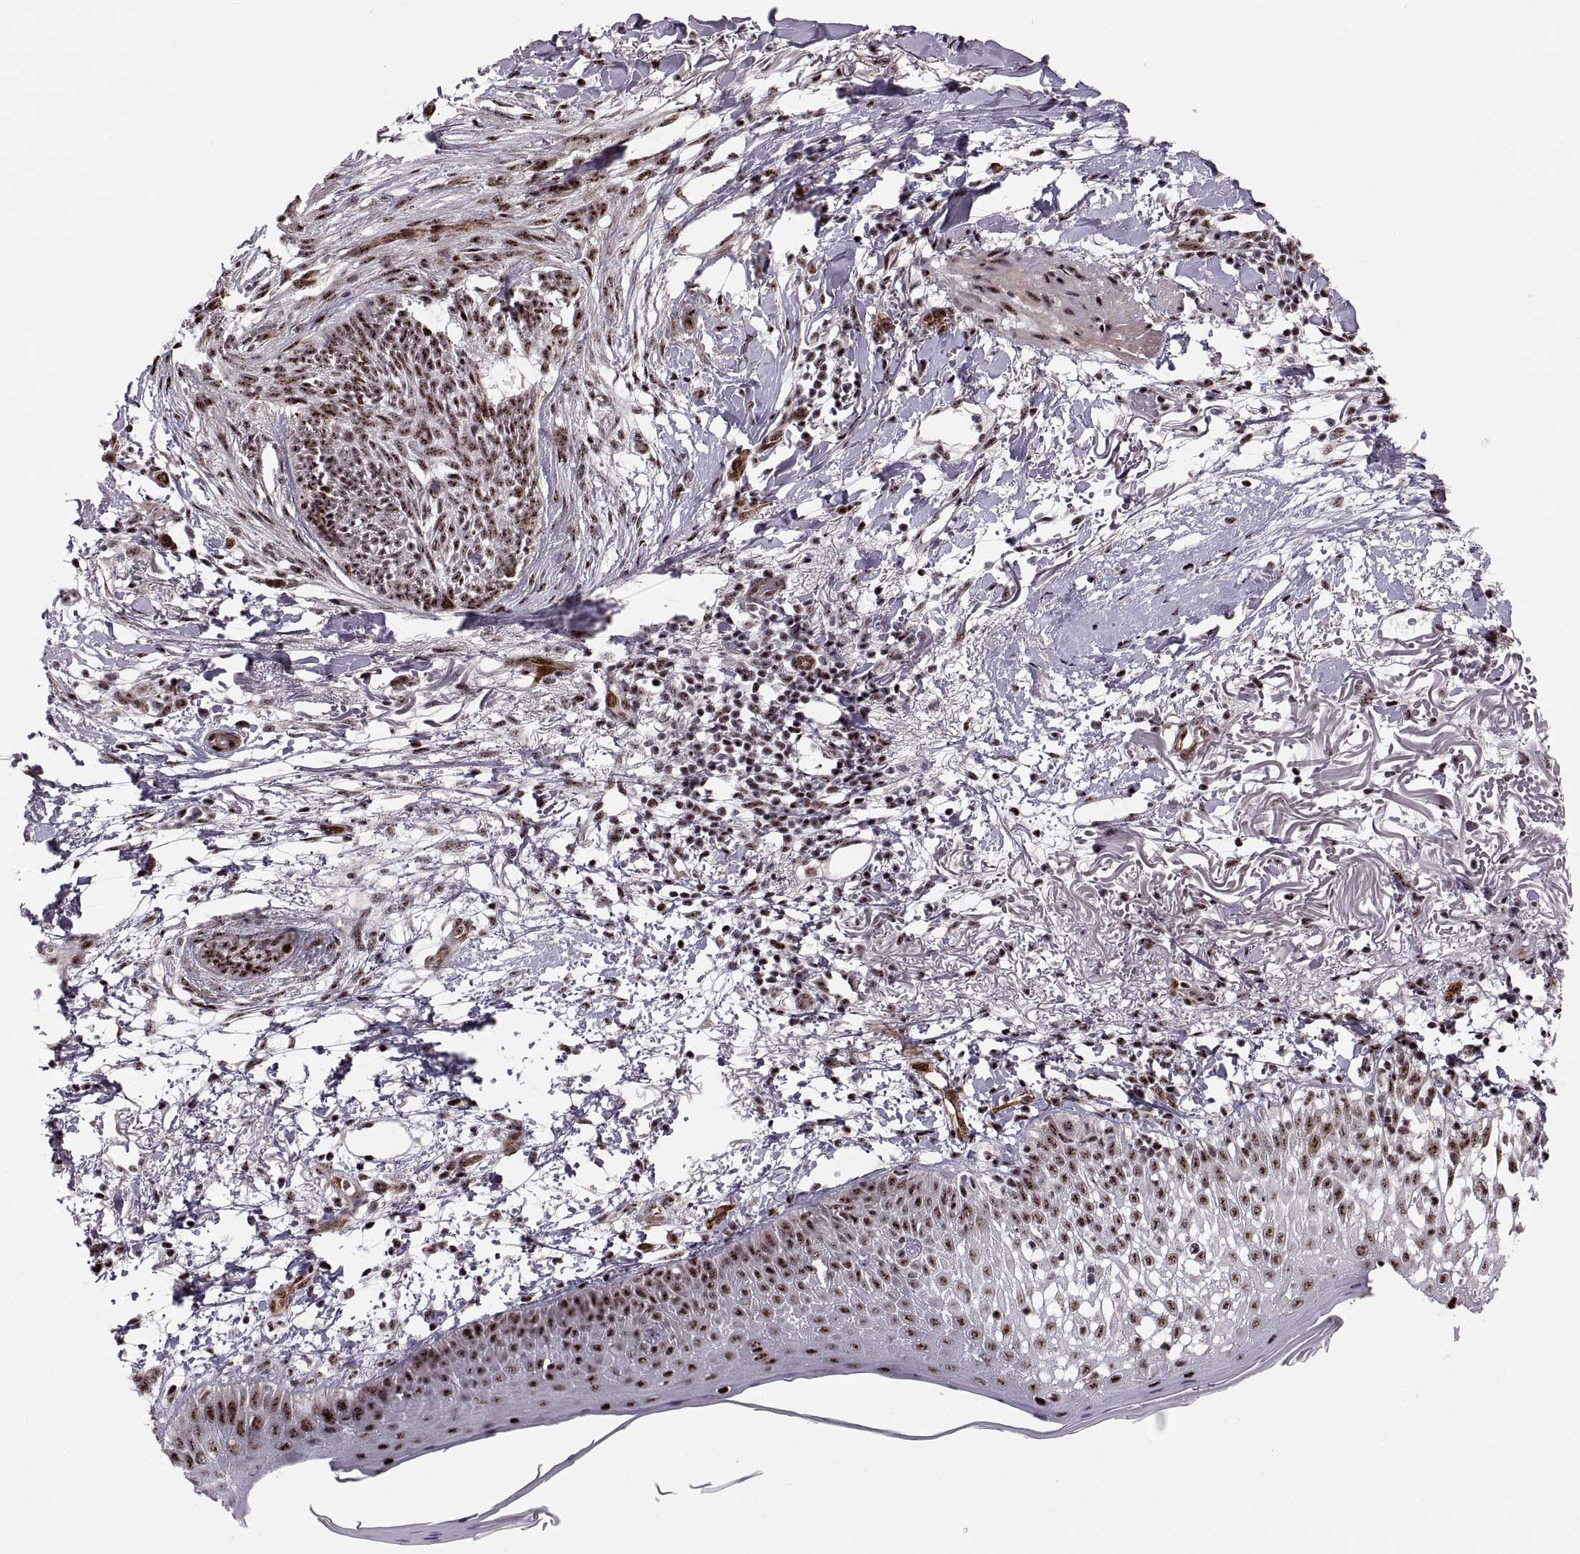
{"staining": {"intensity": "strong", "quantity": ">75%", "location": "nuclear"}, "tissue": "skin cancer", "cell_type": "Tumor cells", "image_type": "cancer", "snomed": [{"axis": "morphology", "description": "Normal tissue, NOS"}, {"axis": "morphology", "description": "Basal cell carcinoma"}, {"axis": "topography", "description": "Skin"}], "caption": "Skin cancer stained with a brown dye displays strong nuclear positive positivity in about >75% of tumor cells.", "gene": "ZCCHC17", "patient": {"sex": "male", "age": 84}}